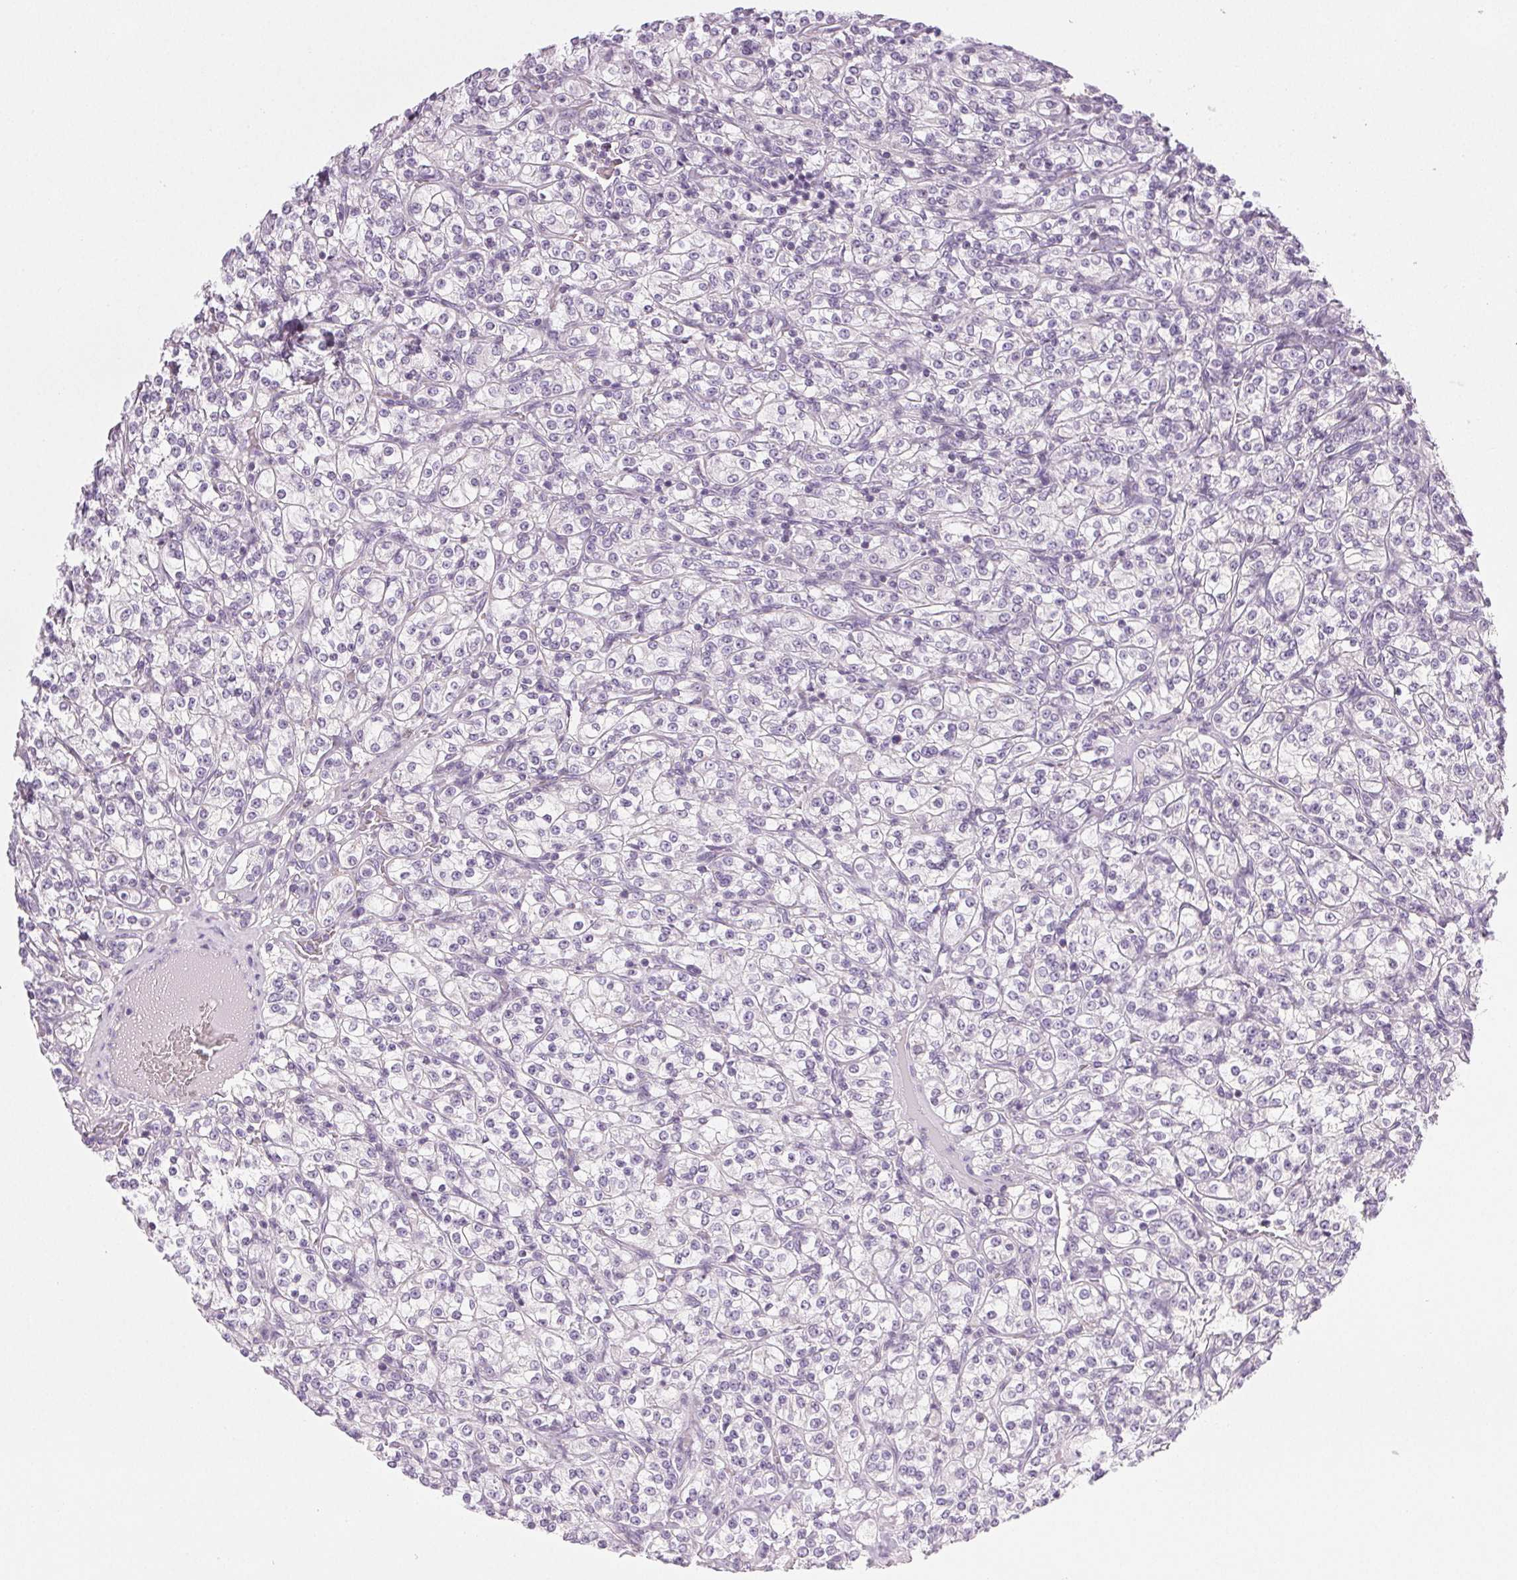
{"staining": {"intensity": "negative", "quantity": "none", "location": "none"}, "tissue": "renal cancer", "cell_type": "Tumor cells", "image_type": "cancer", "snomed": [{"axis": "morphology", "description": "Adenocarcinoma, NOS"}, {"axis": "topography", "description": "Kidney"}], "caption": "Immunohistochemistry (IHC) image of neoplastic tissue: renal adenocarcinoma stained with DAB reveals no significant protein positivity in tumor cells. The staining is performed using DAB brown chromogen with nuclei counter-stained in using hematoxylin.", "gene": "COL7A1", "patient": {"sex": "male", "age": 77}}